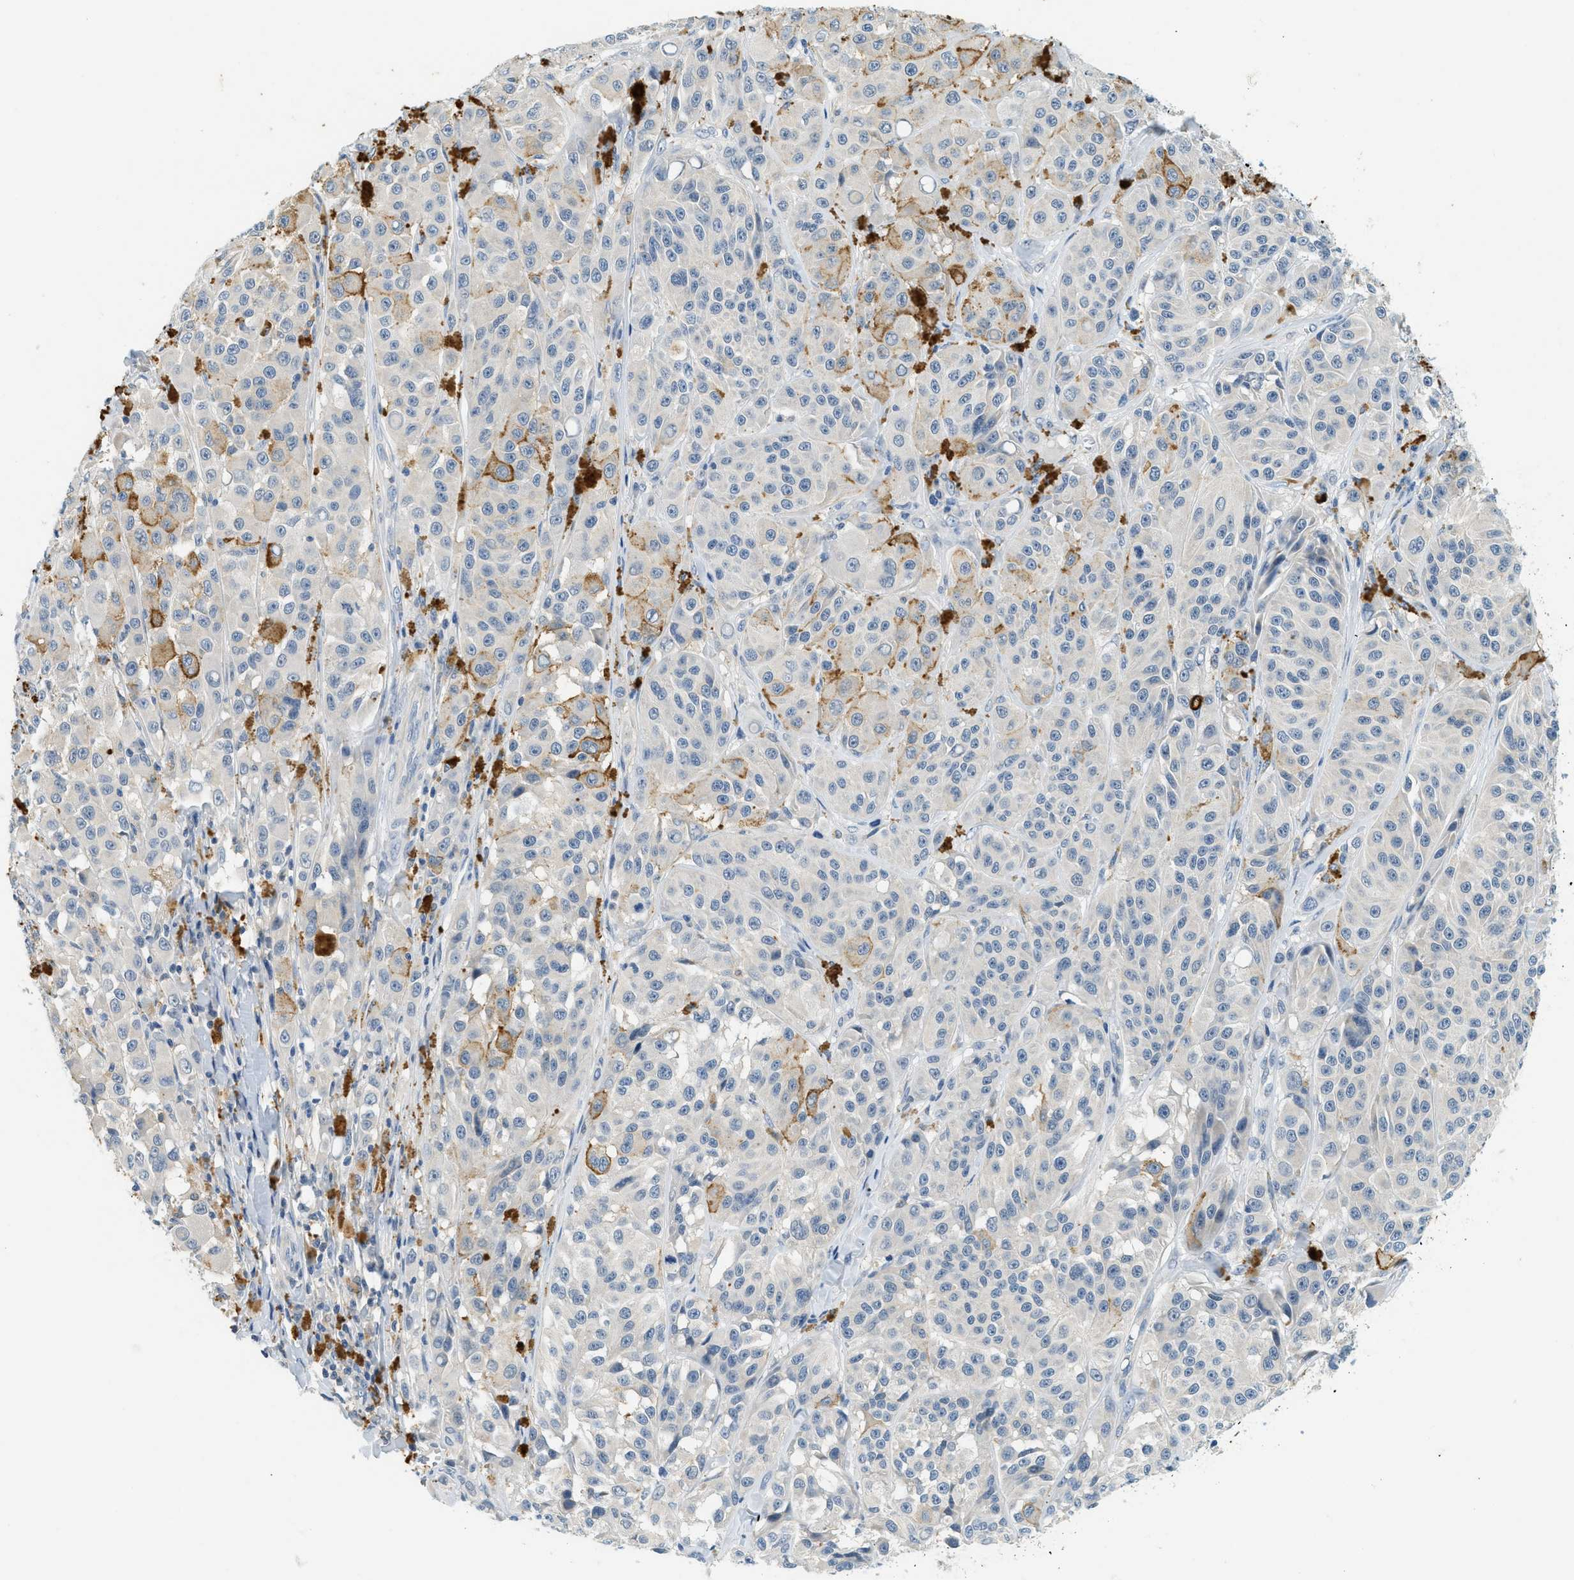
{"staining": {"intensity": "weak", "quantity": "<25%", "location": "cytoplasmic/membranous"}, "tissue": "melanoma", "cell_type": "Tumor cells", "image_type": "cancer", "snomed": [{"axis": "morphology", "description": "Malignant melanoma, NOS"}, {"axis": "topography", "description": "Skin"}], "caption": "Immunohistochemistry of malignant melanoma displays no expression in tumor cells.", "gene": "RASGRP2", "patient": {"sex": "male", "age": 84}}